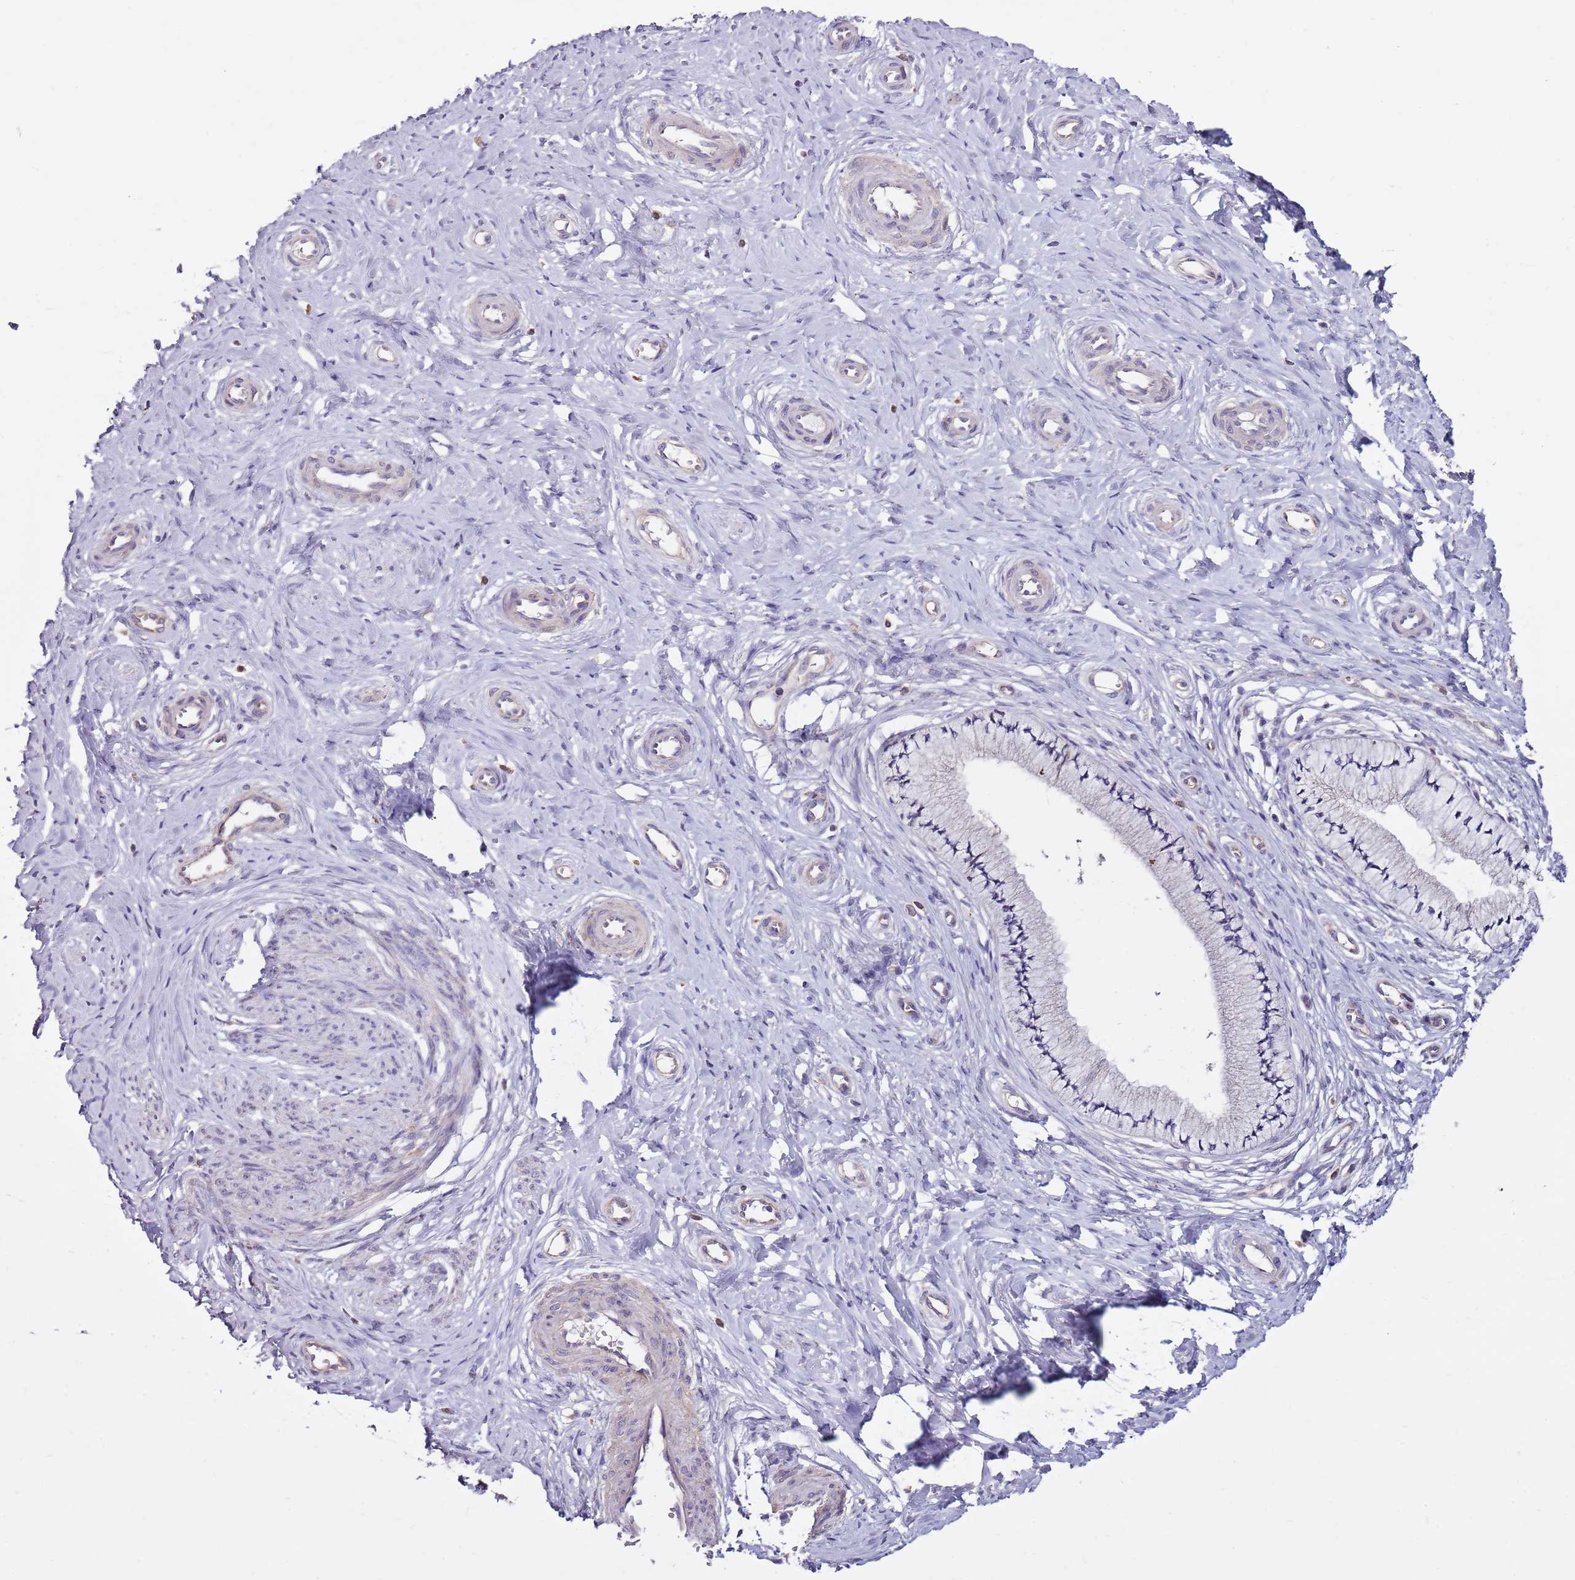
{"staining": {"intensity": "moderate", "quantity": "25%-75%", "location": "cytoplasmic/membranous"}, "tissue": "cervix", "cell_type": "Glandular cells", "image_type": "normal", "snomed": [{"axis": "morphology", "description": "Normal tissue, NOS"}, {"axis": "topography", "description": "Cervix"}], "caption": "This is an image of immunohistochemistry (IHC) staining of unremarkable cervix, which shows moderate positivity in the cytoplasmic/membranous of glandular cells.", "gene": "SMG1", "patient": {"sex": "female", "age": 36}}